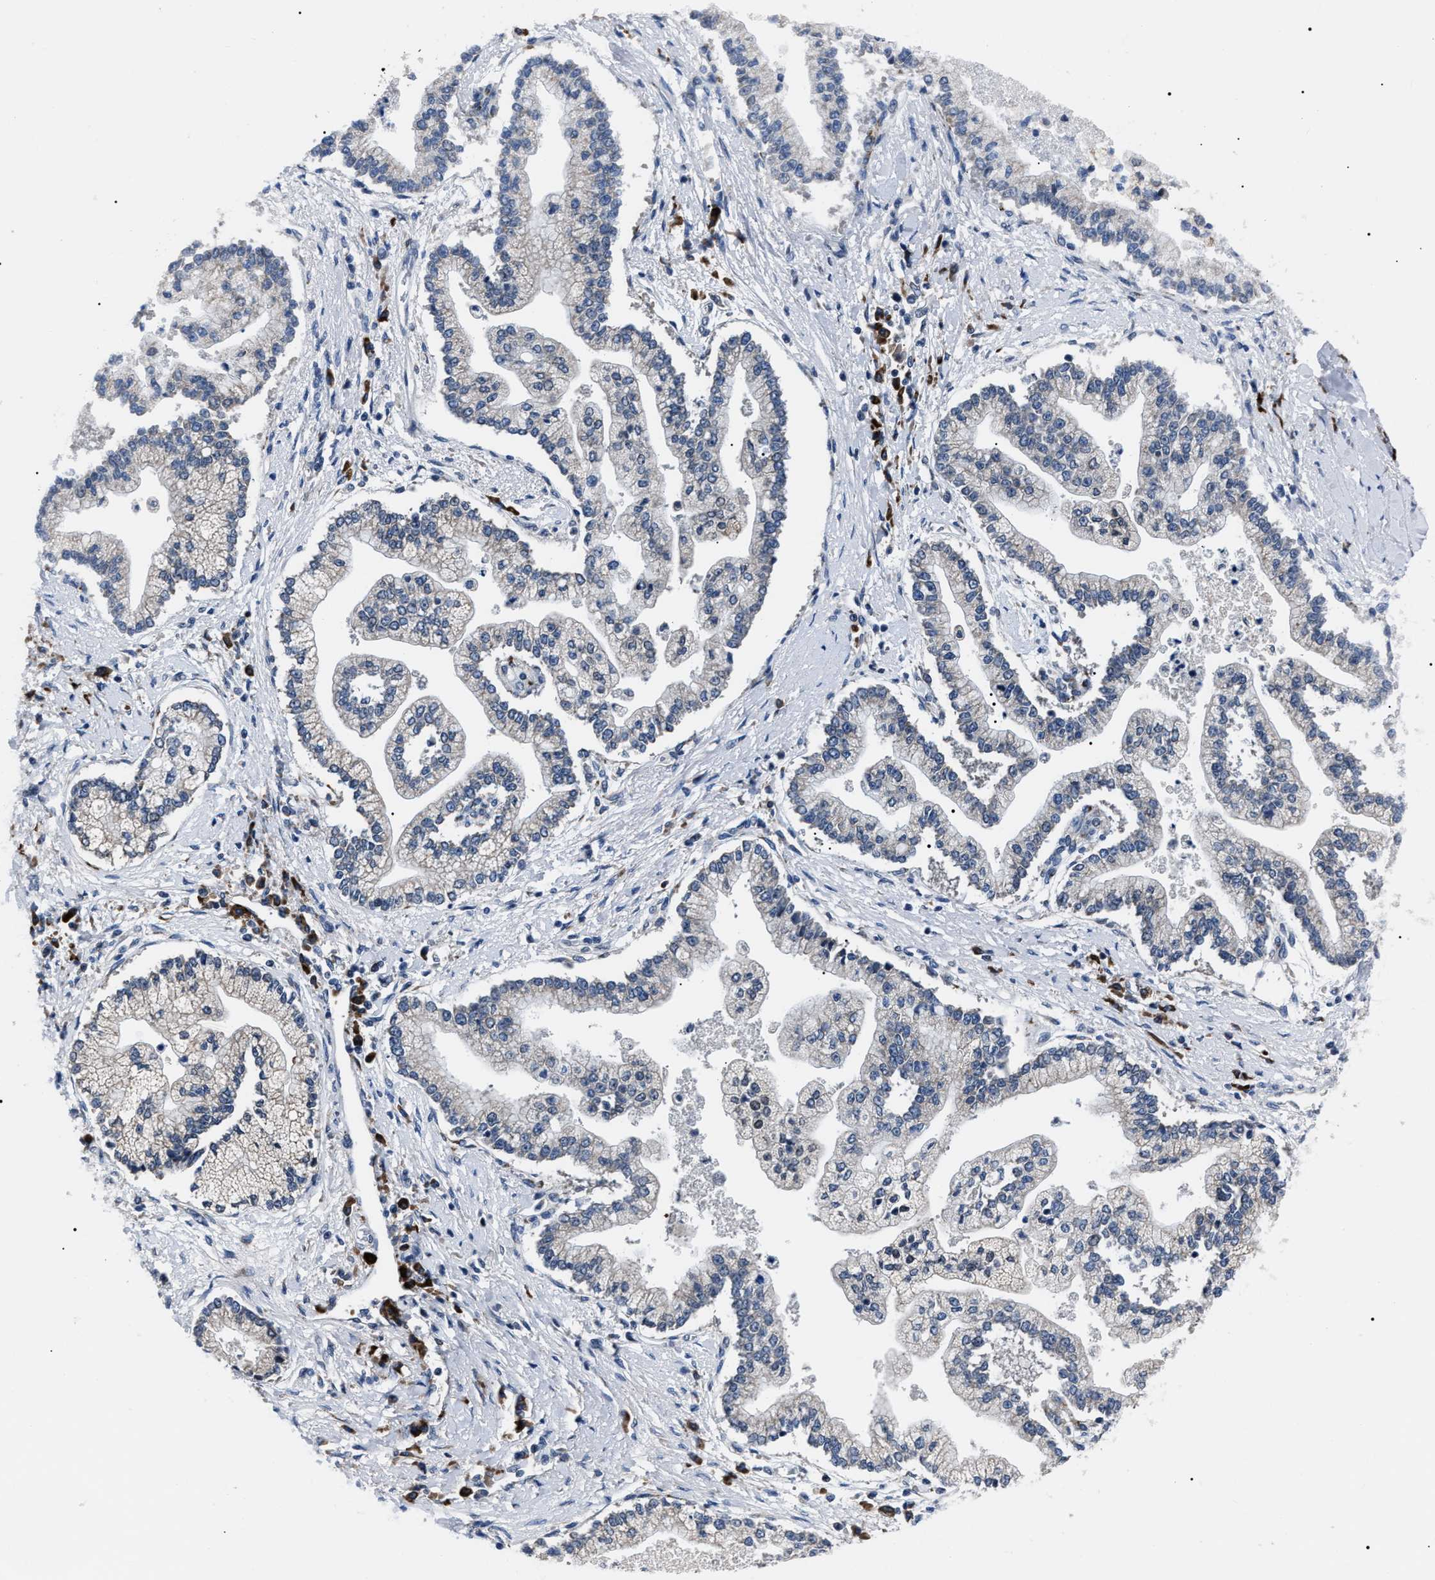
{"staining": {"intensity": "negative", "quantity": "none", "location": "none"}, "tissue": "liver cancer", "cell_type": "Tumor cells", "image_type": "cancer", "snomed": [{"axis": "morphology", "description": "Cholangiocarcinoma"}, {"axis": "topography", "description": "Liver"}], "caption": "DAB (3,3'-diaminobenzidine) immunohistochemical staining of human liver cancer exhibits no significant positivity in tumor cells.", "gene": "LRRC14", "patient": {"sex": "male", "age": 50}}